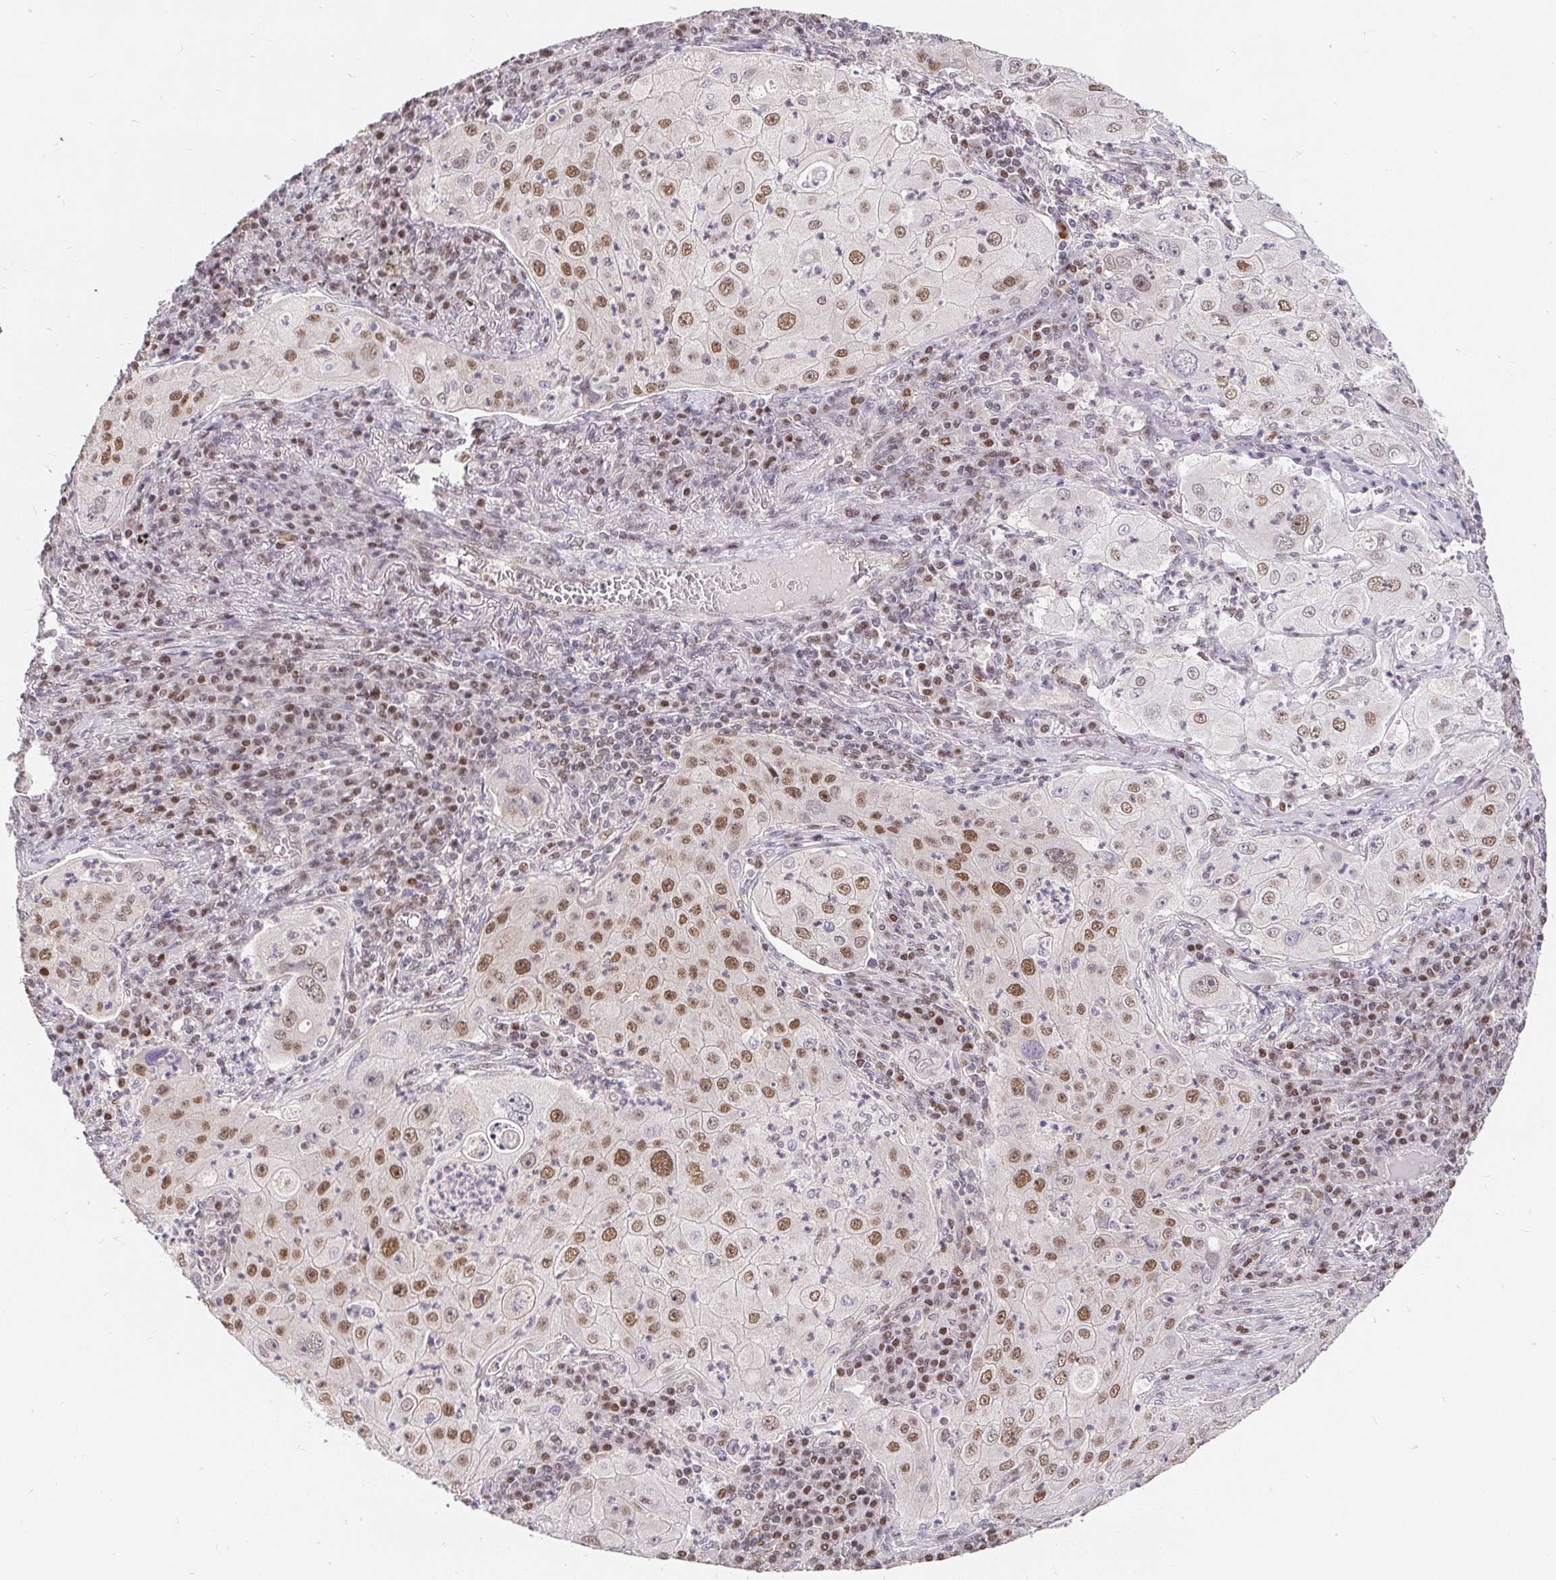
{"staining": {"intensity": "moderate", "quantity": ">75%", "location": "nuclear"}, "tissue": "lung cancer", "cell_type": "Tumor cells", "image_type": "cancer", "snomed": [{"axis": "morphology", "description": "Squamous cell carcinoma, NOS"}, {"axis": "topography", "description": "Lung"}], "caption": "Protein analysis of squamous cell carcinoma (lung) tissue displays moderate nuclear positivity in approximately >75% of tumor cells.", "gene": "POU2F1", "patient": {"sex": "female", "age": 59}}